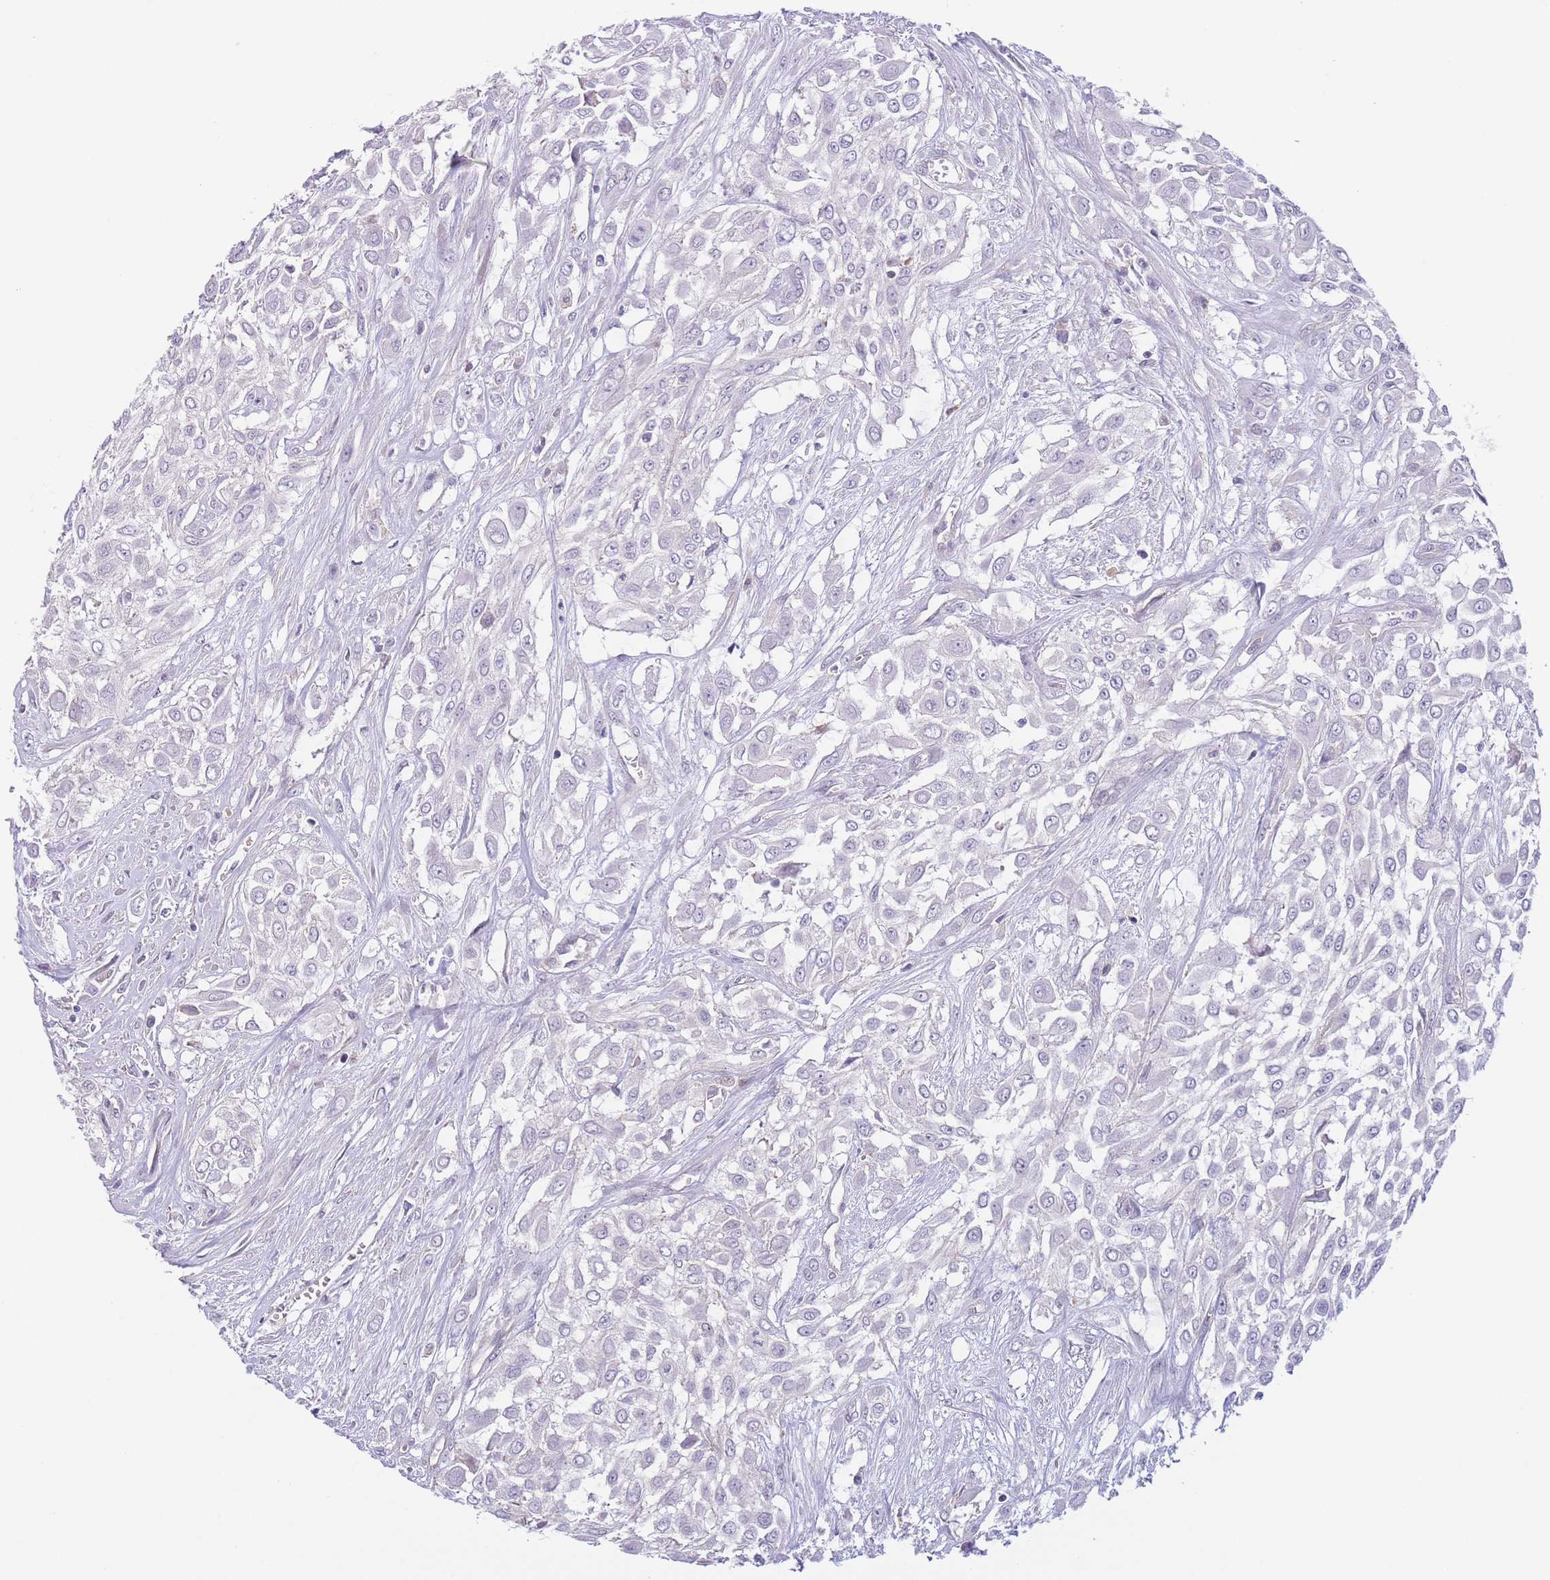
{"staining": {"intensity": "negative", "quantity": "none", "location": "none"}, "tissue": "urothelial cancer", "cell_type": "Tumor cells", "image_type": "cancer", "snomed": [{"axis": "morphology", "description": "Urothelial carcinoma, High grade"}, {"axis": "topography", "description": "Urinary bladder"}], "caption": "A high-resolution photomicrograph shows immunohistochemistry staining of high-grade urothelial carcinoma, which demonstrates no significant staining in tumor cells. Nuclei are stained in blue.", "gene": "C9orf152", "patient": {"sex": "male", "age": 57}}